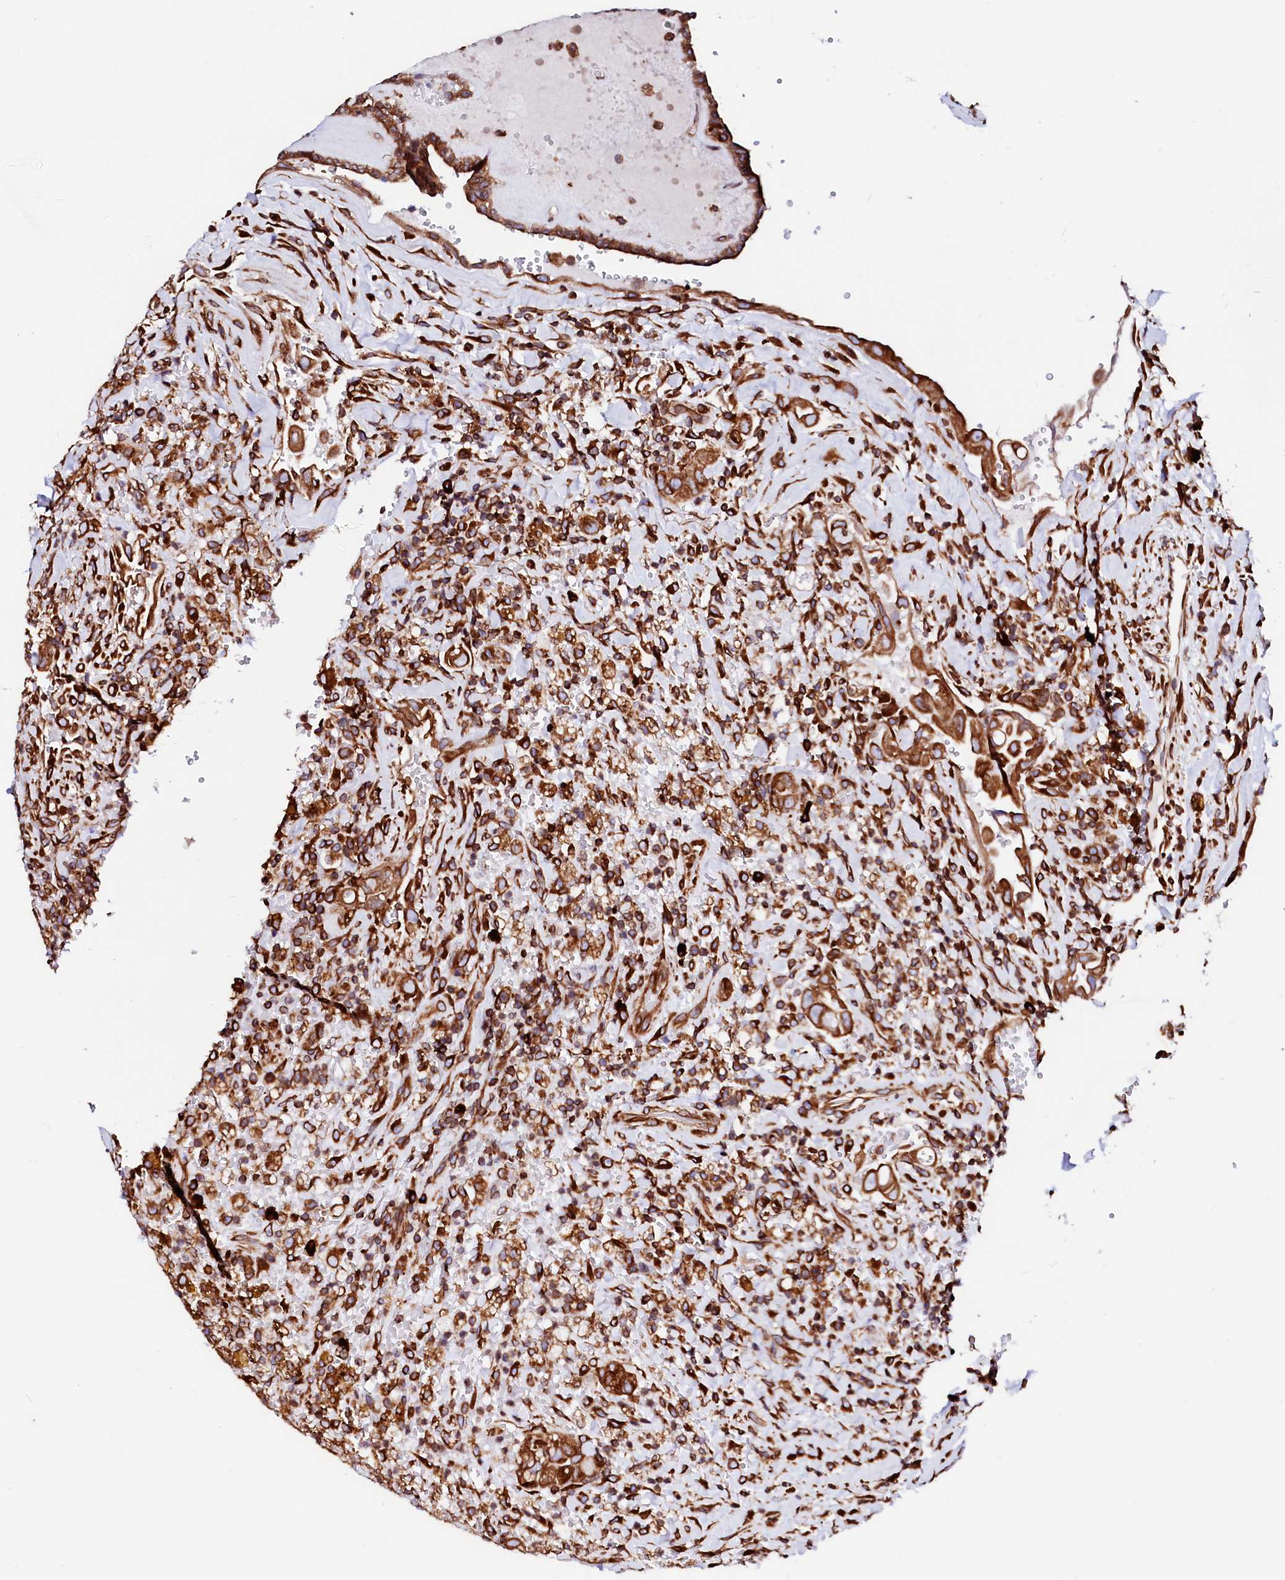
{"staining": {"intensity": "strong", "quantity": ">75%", "location": "cytoplasmic/membranous"}, "tissue": "thyroid cancer", "cell_type": "Tumor cells", "image_type": "cancer", "snomed": [{"axis": "morphology", "description": "Papillary adenocarcinoma, NOS"}, {"axis": "topography", "description": "Thyroid gland"}], "caption": "Thyroid papillary adenocarcinoma stained with a brown dye reveals strong cytoplasmic/membranous positive staining in approximately >75% of tumor cells.", "gene": "DERL1", "patient": {"sex": "male", "age": 77}}